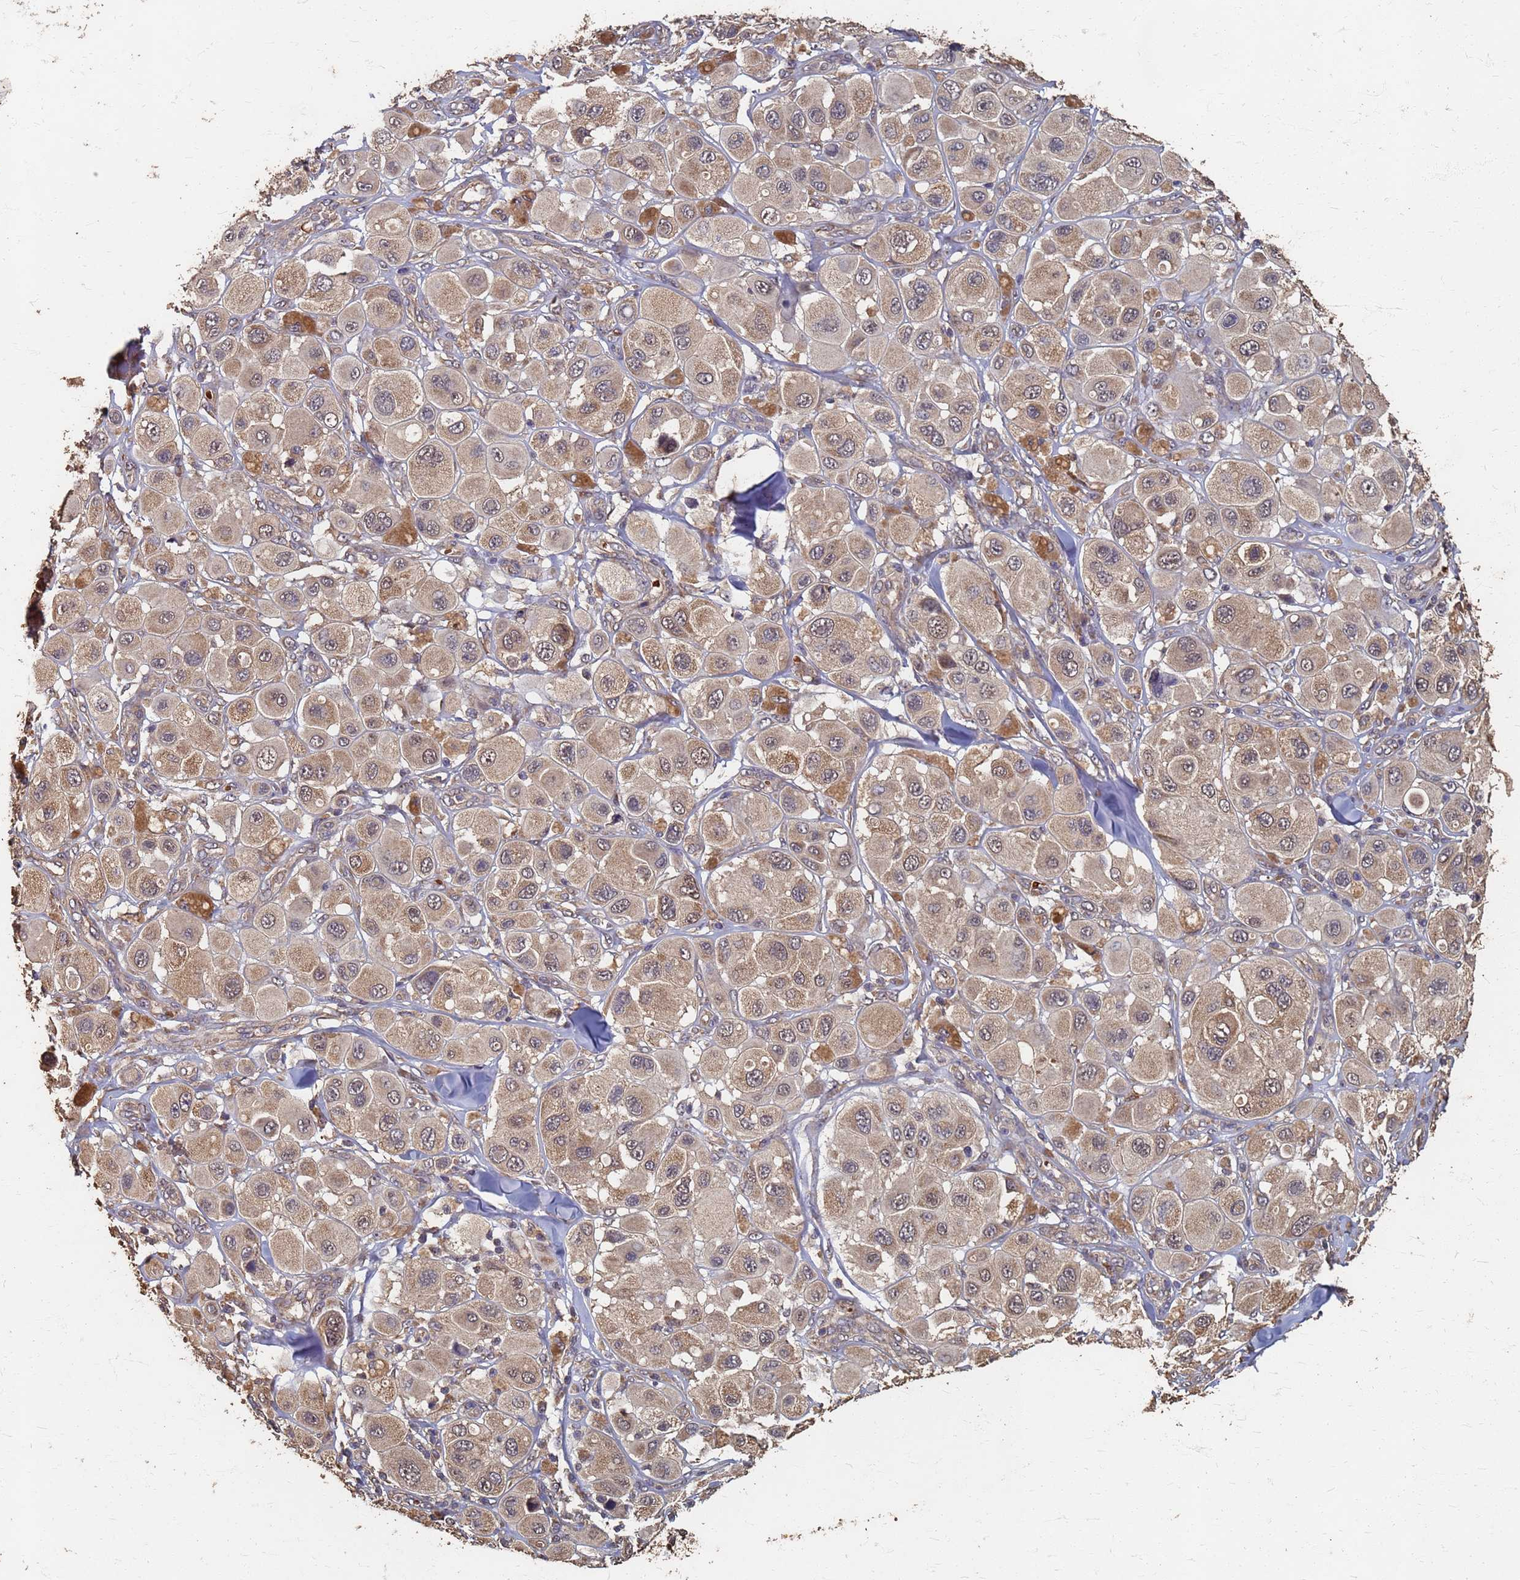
{"staining": {"intensity": "weak", "quantity": ">75%", "location": "cytoplasmic/membranous"}, "tissue": "melanoma", "cell_type": "Tumor cells", "image_type": "cancer", "snomed": [{"axis": "morphology", "description": "Malignant melanoma, Metastatic site"}, {"axis": "topography", "description": "Skin"}], "caption": "Protein staining by IHC demonstrates weak cytoplasmic/membranous positivity in approximately >75% of tumor cells in malignant melanoma (metastatic site).", "gene": "DPH5", "patient": {"sex": "male", "age": 41}}